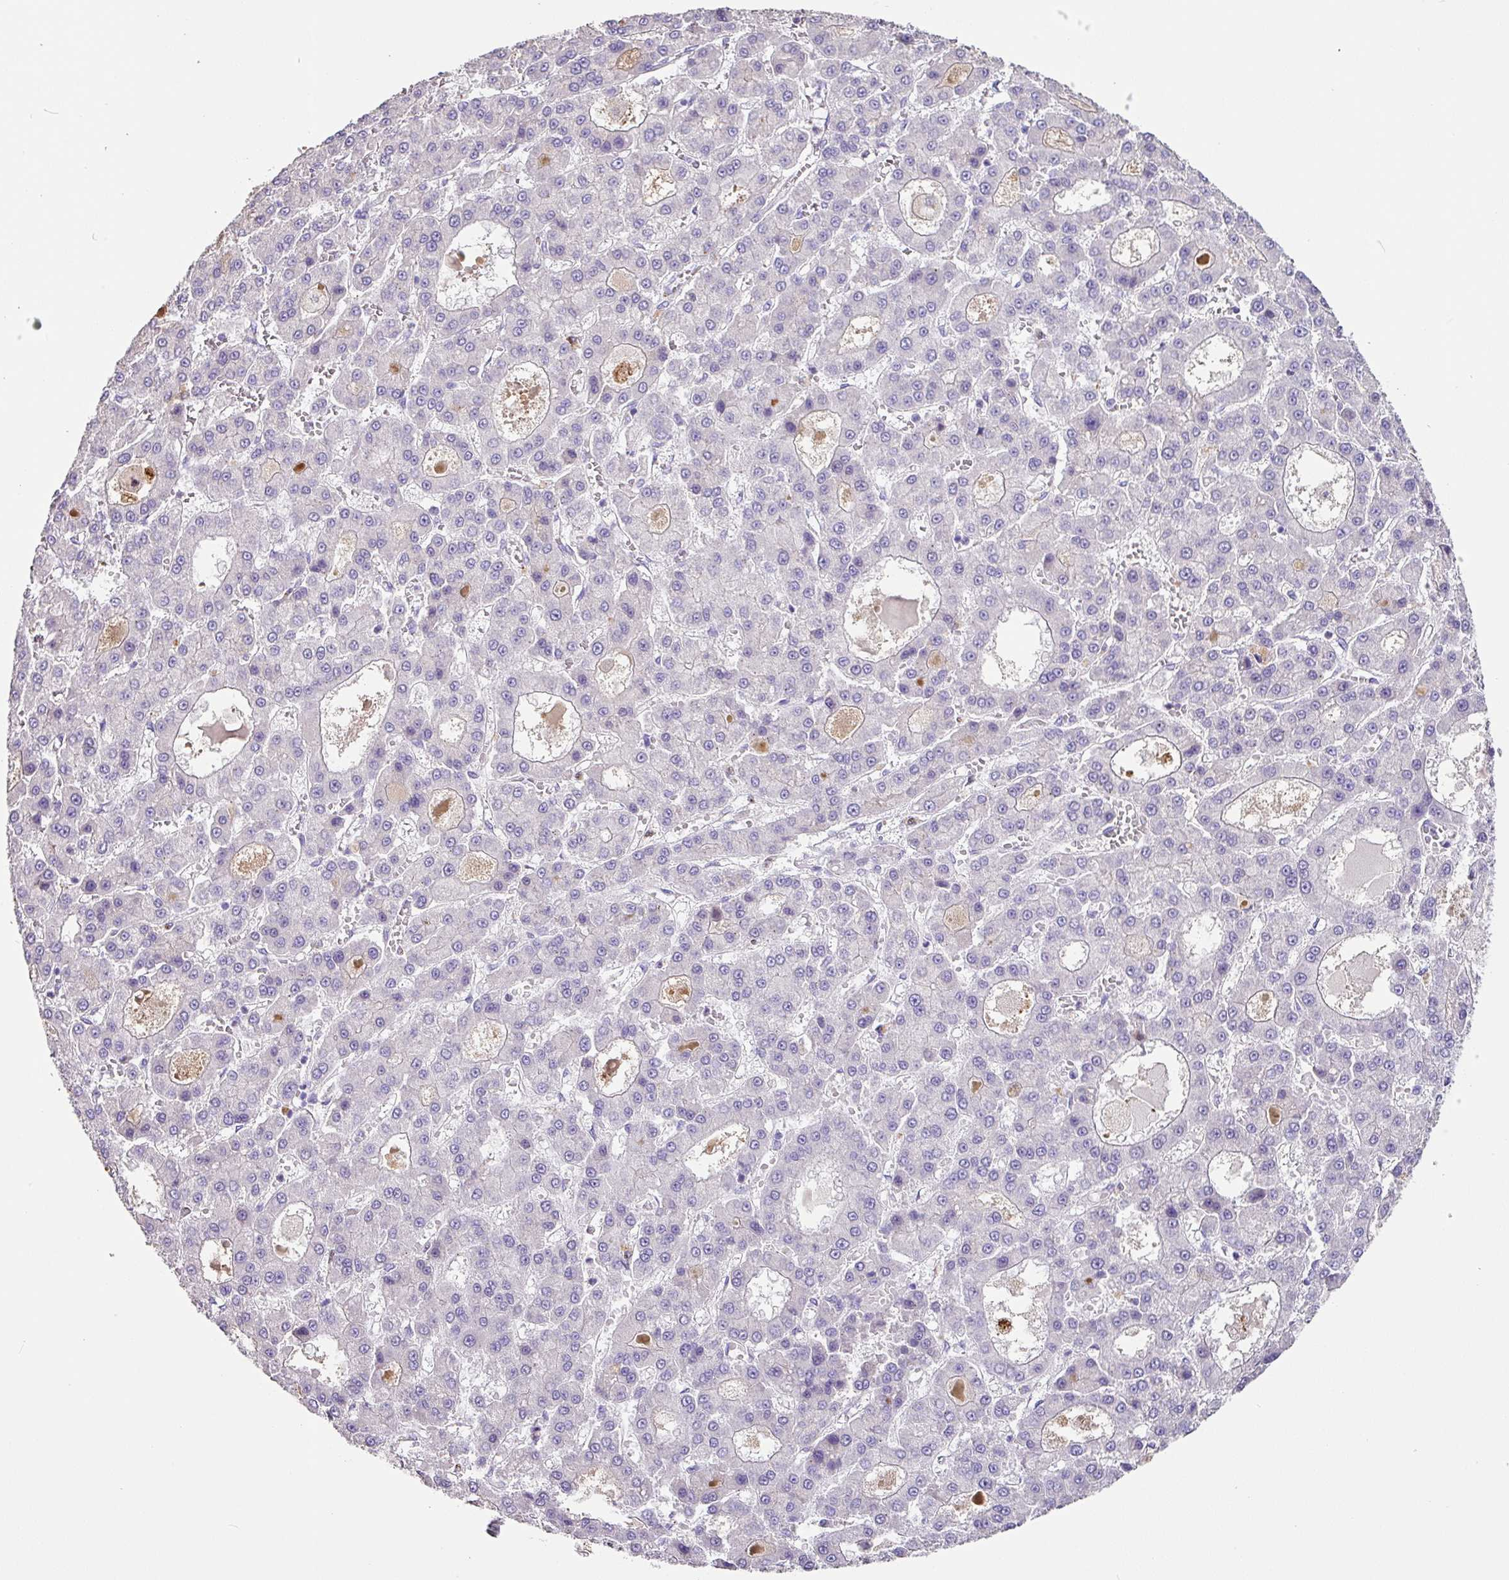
{"staining": {"intensity": "negative", "quantity": "none", "location": "none"}, "tissue": "liver cancer", "cell_type": "Tumor cells", "image_type": "cancer", "snomed": [{"axis": "morphology", "description": "Carcinoma, Hepatocellular, NOS"}, {"axis": "topography", "description": "Liver"}], "caption": "Immunohistochemistry image of neoplastic tissue: liver cancer (hepatocellular carcinoma) stained with DAB reveals no significant protein staining in tumor cells.", "gene": "ZG16", "patient": {"sex": "male", "age": 70}}